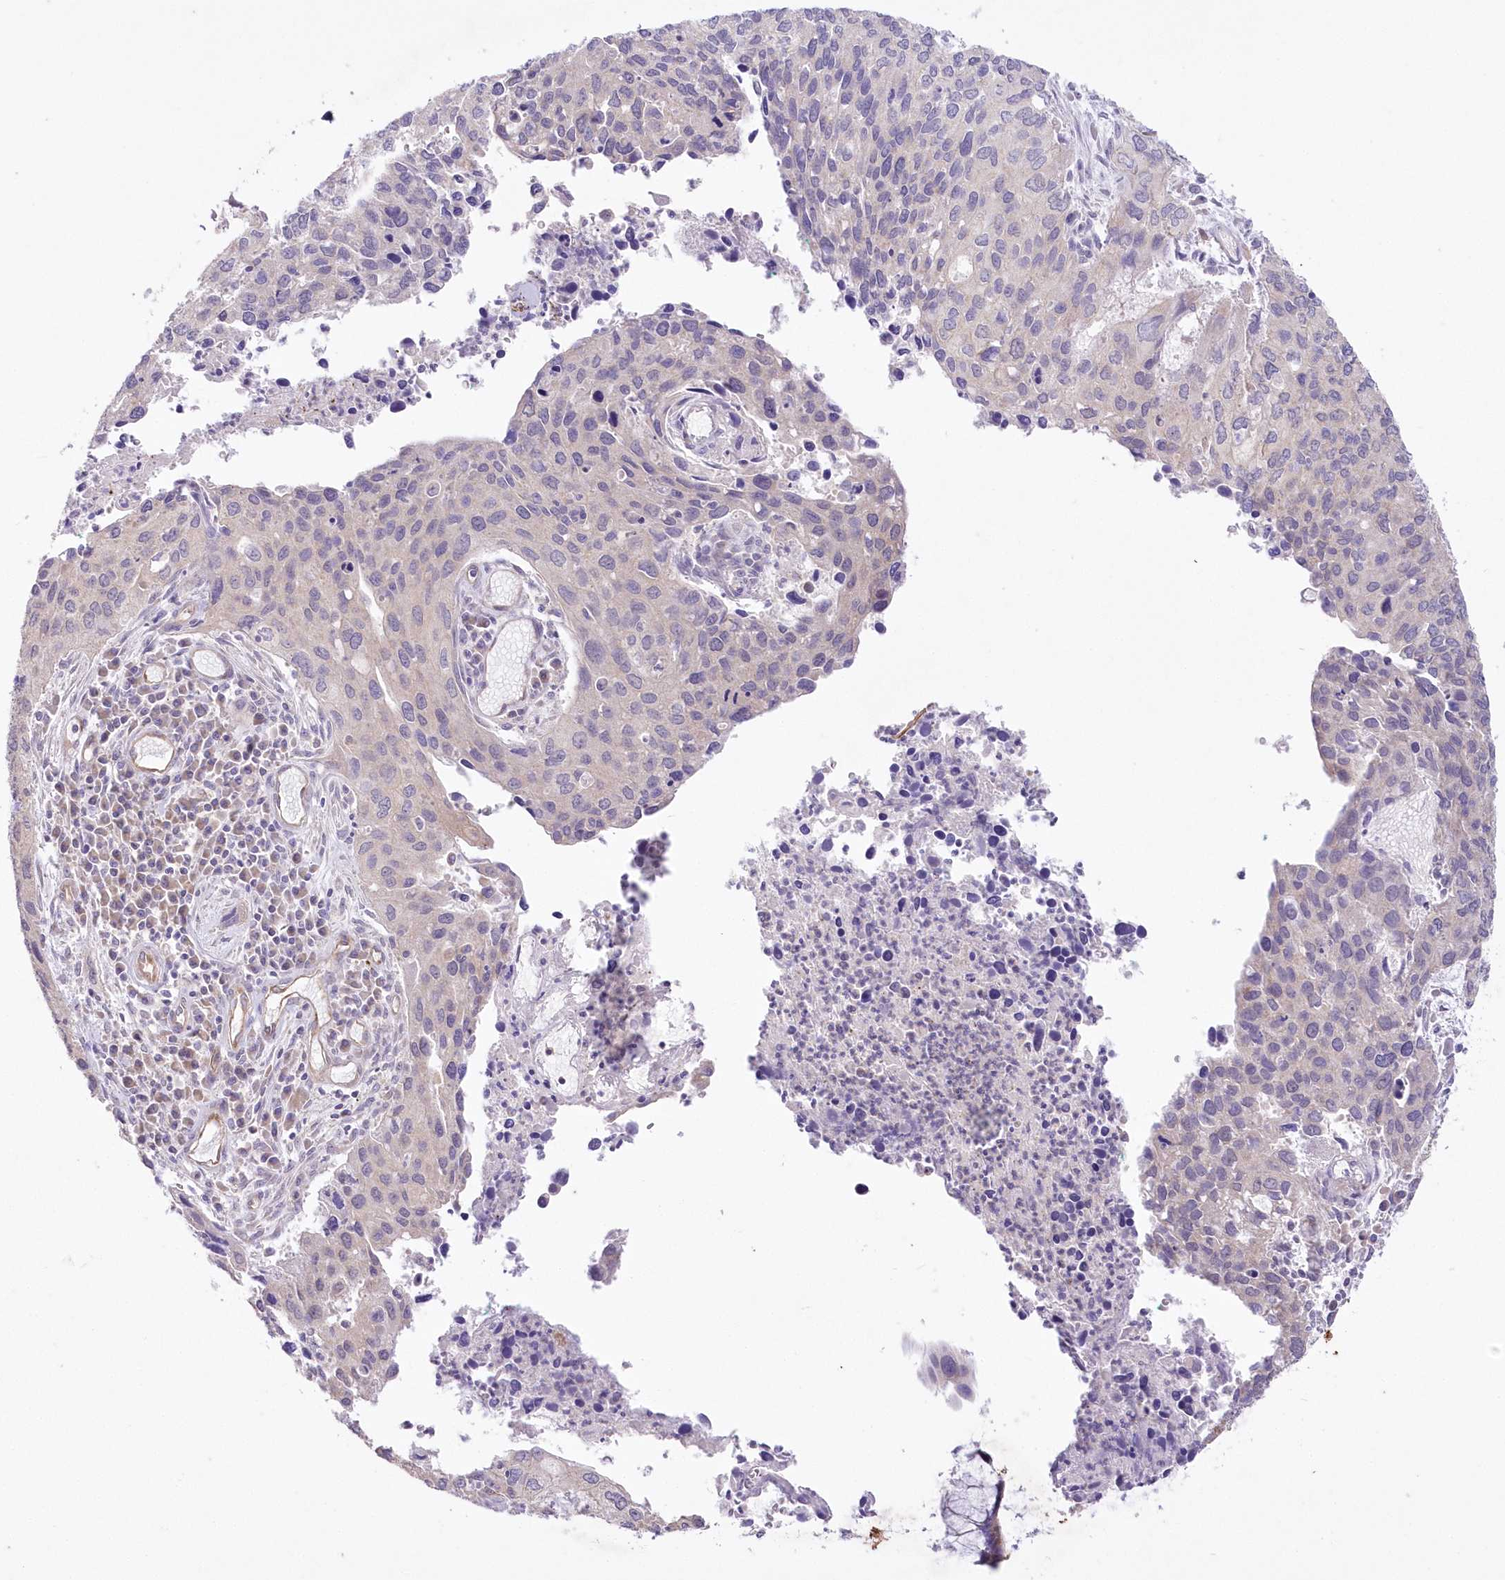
{"staining": {"intensity": "negative", "quantity": "none", "location": "none"}, "tissue": "cervical cancer", "cell_type": "Tumor cells", "image_type": "cancer", "snomed": [{"axis": "morphology", "description": "Squamous cell carcinoma, NOS"}, {"axis": "topography", "description": "Cervix"}], "caption": "This micrograph is of squamous cell carcinoma (cervical) stained with IHC to label a protein in brown with the nuclei are counter-stained blue. There is no positivity in tumor cells. (Brightfield microscopy of DAB (3,3'-diaminobenzidine) immunohistochemistry (IHC) at high magnification).", "gene": "ITSN2", "patient": {"sex": "female", "age": 55}}